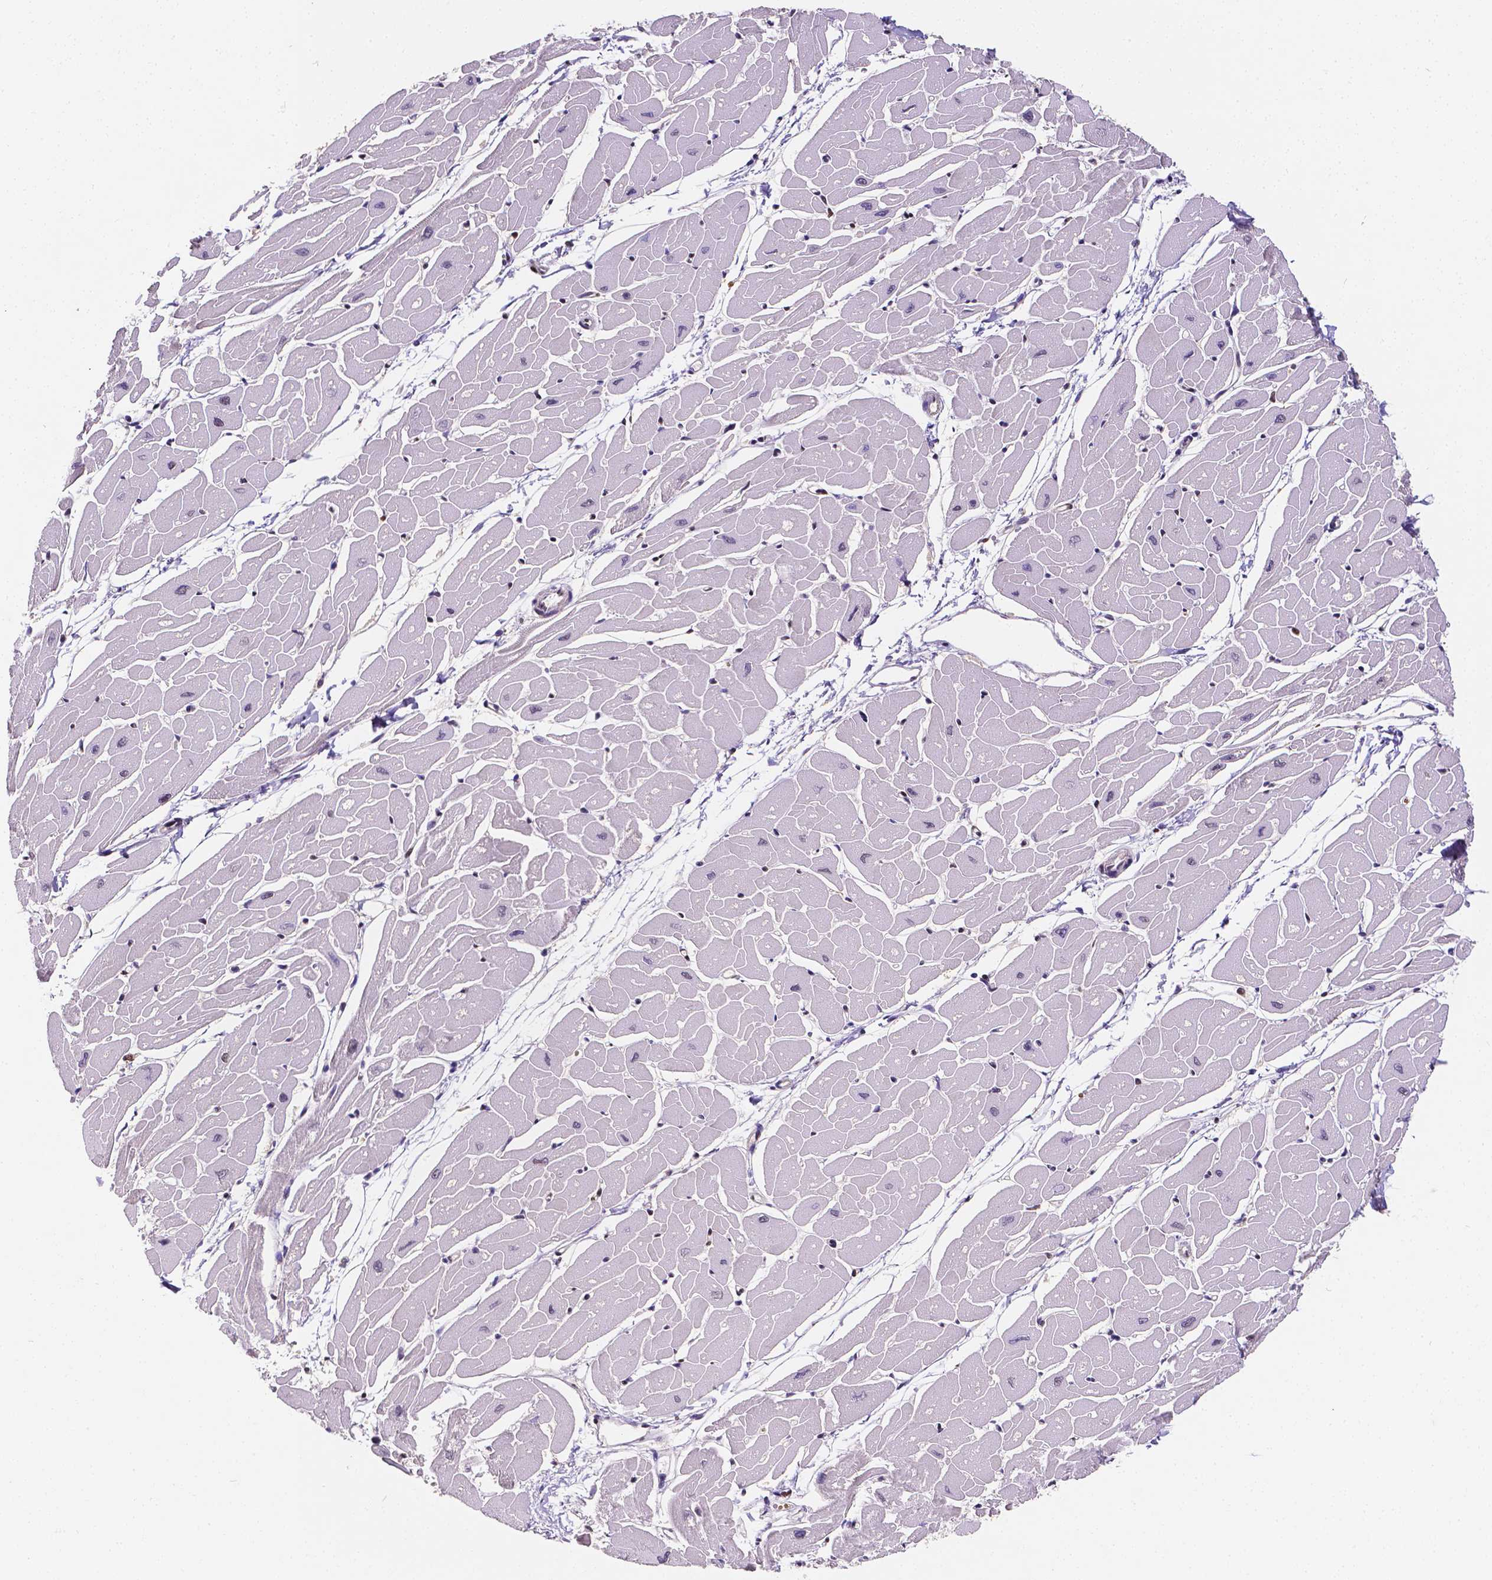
{"staining": {"intensity": "strong", "quantity": "<25%", "location": "nuclear"}, "tissue": "heart muscle", "cell_type": "Cardiomyocytes", "image_type": "normal", "snomed": [{"axis": "morphology", "description": "Normal tissue, NOS"}, {"axis": "topography", "description": "Heart"}], "caption": "Immunohistochemical staining of unremarkable heart muscle displays medium levels of strong nuclear staining in approximately <25% of cardiomyocytes. Immunohistochemistry (ihc) stains the protein in brown and the nuclei are stained blue.", "gene": "MEF2C", "patient": {"sex": "male", "age": 57}}